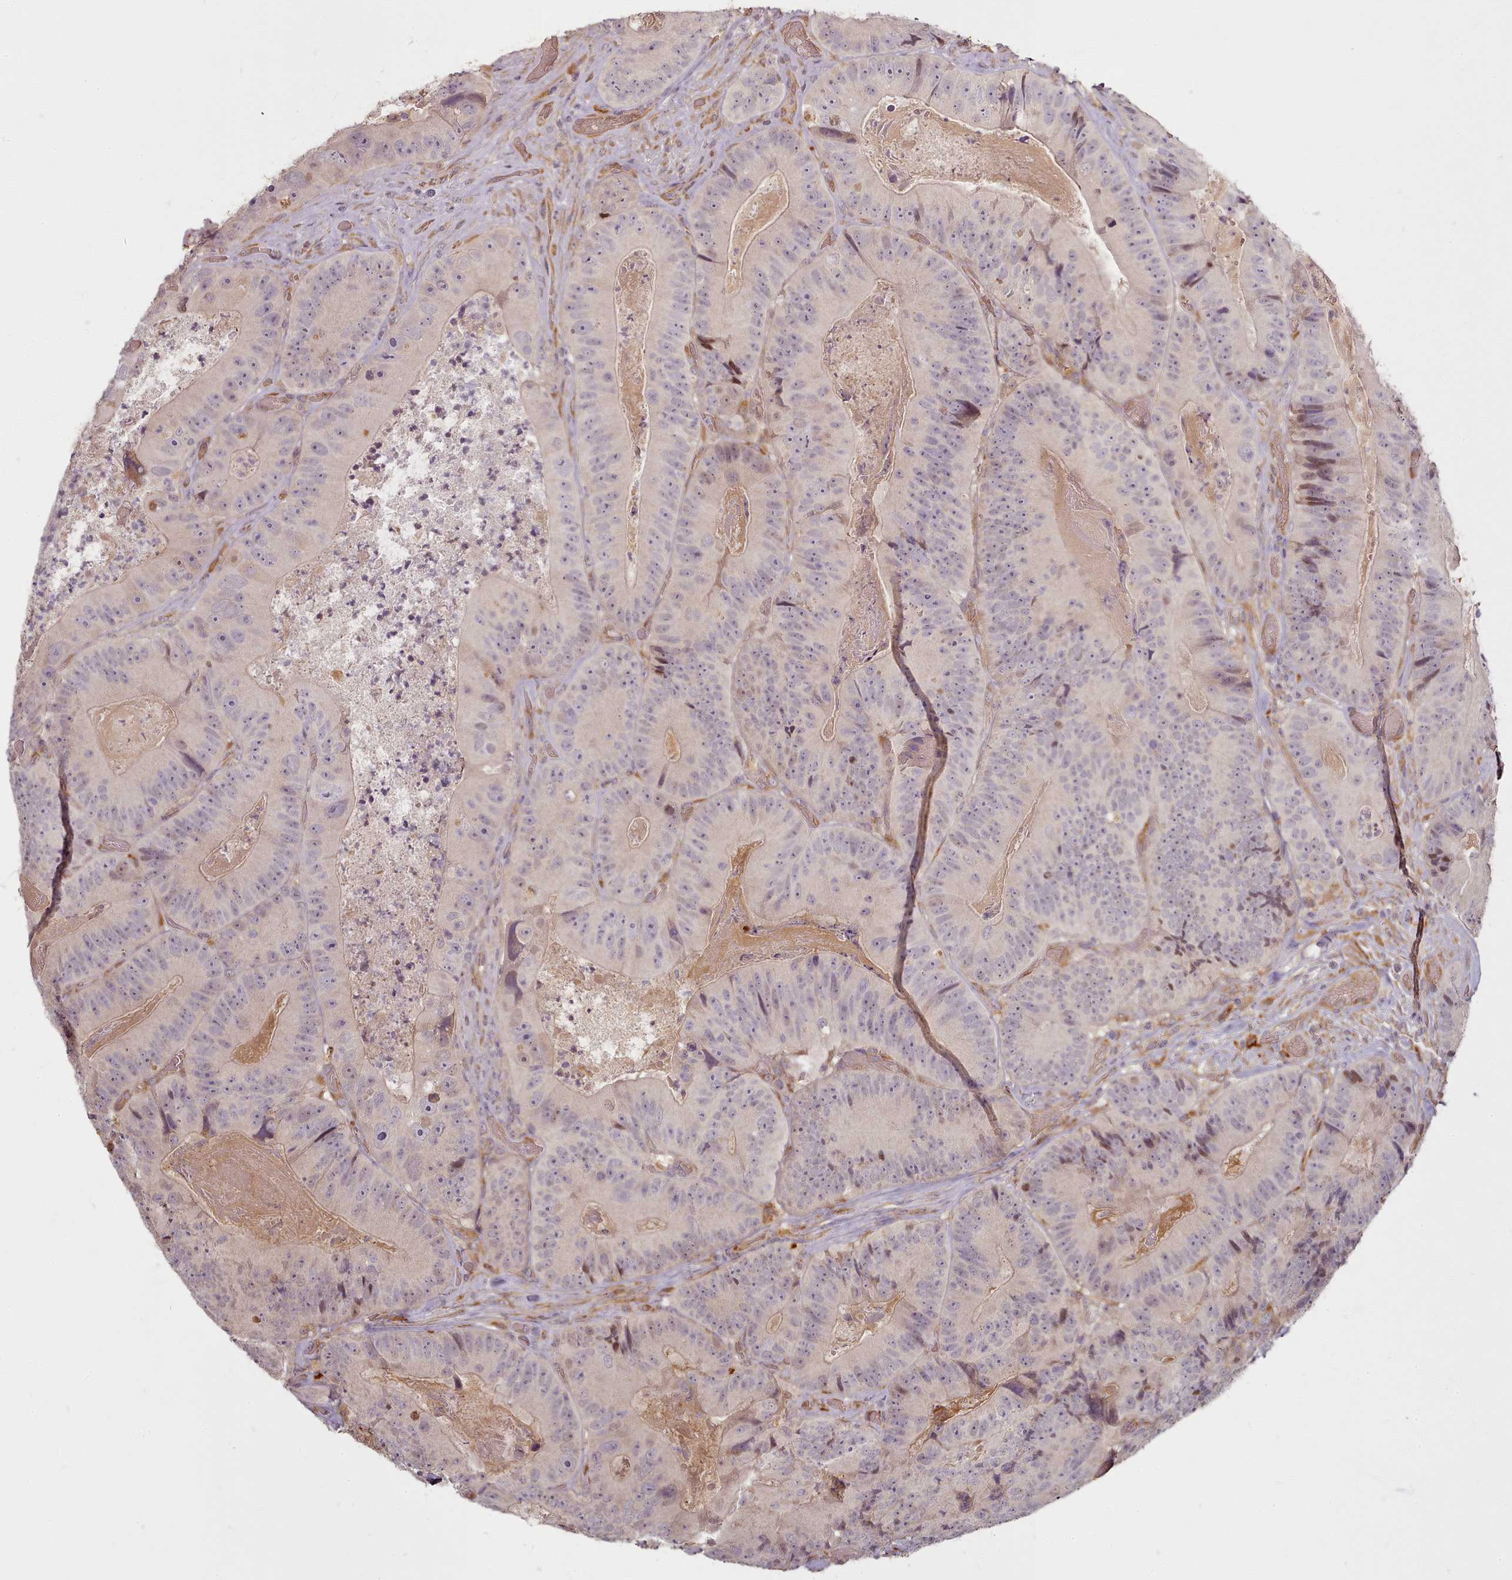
{"staining": {"intensity": "moderate", "quantity": "<25%", "location": "nuclear"}, "tissue": "colorectal cancer", "cell_type": "Tumor cells", "image_type": "cancer", "snomed": [{"axis": "morphology", "description": "Adenocarcinoma, NOS"}, {"axis": "topography", "description": "Colon"}], "caption": "Tumor cells exhibit moderate nuclear staining in about <25% of cells in colorectal cancer. Using DAB (brown) and hematoxylin (blue) stains, captured at high magnification using brightfield microscopy.", "gene": "C1QTNF5", "patient": {"sex": "female", "age": 86}}